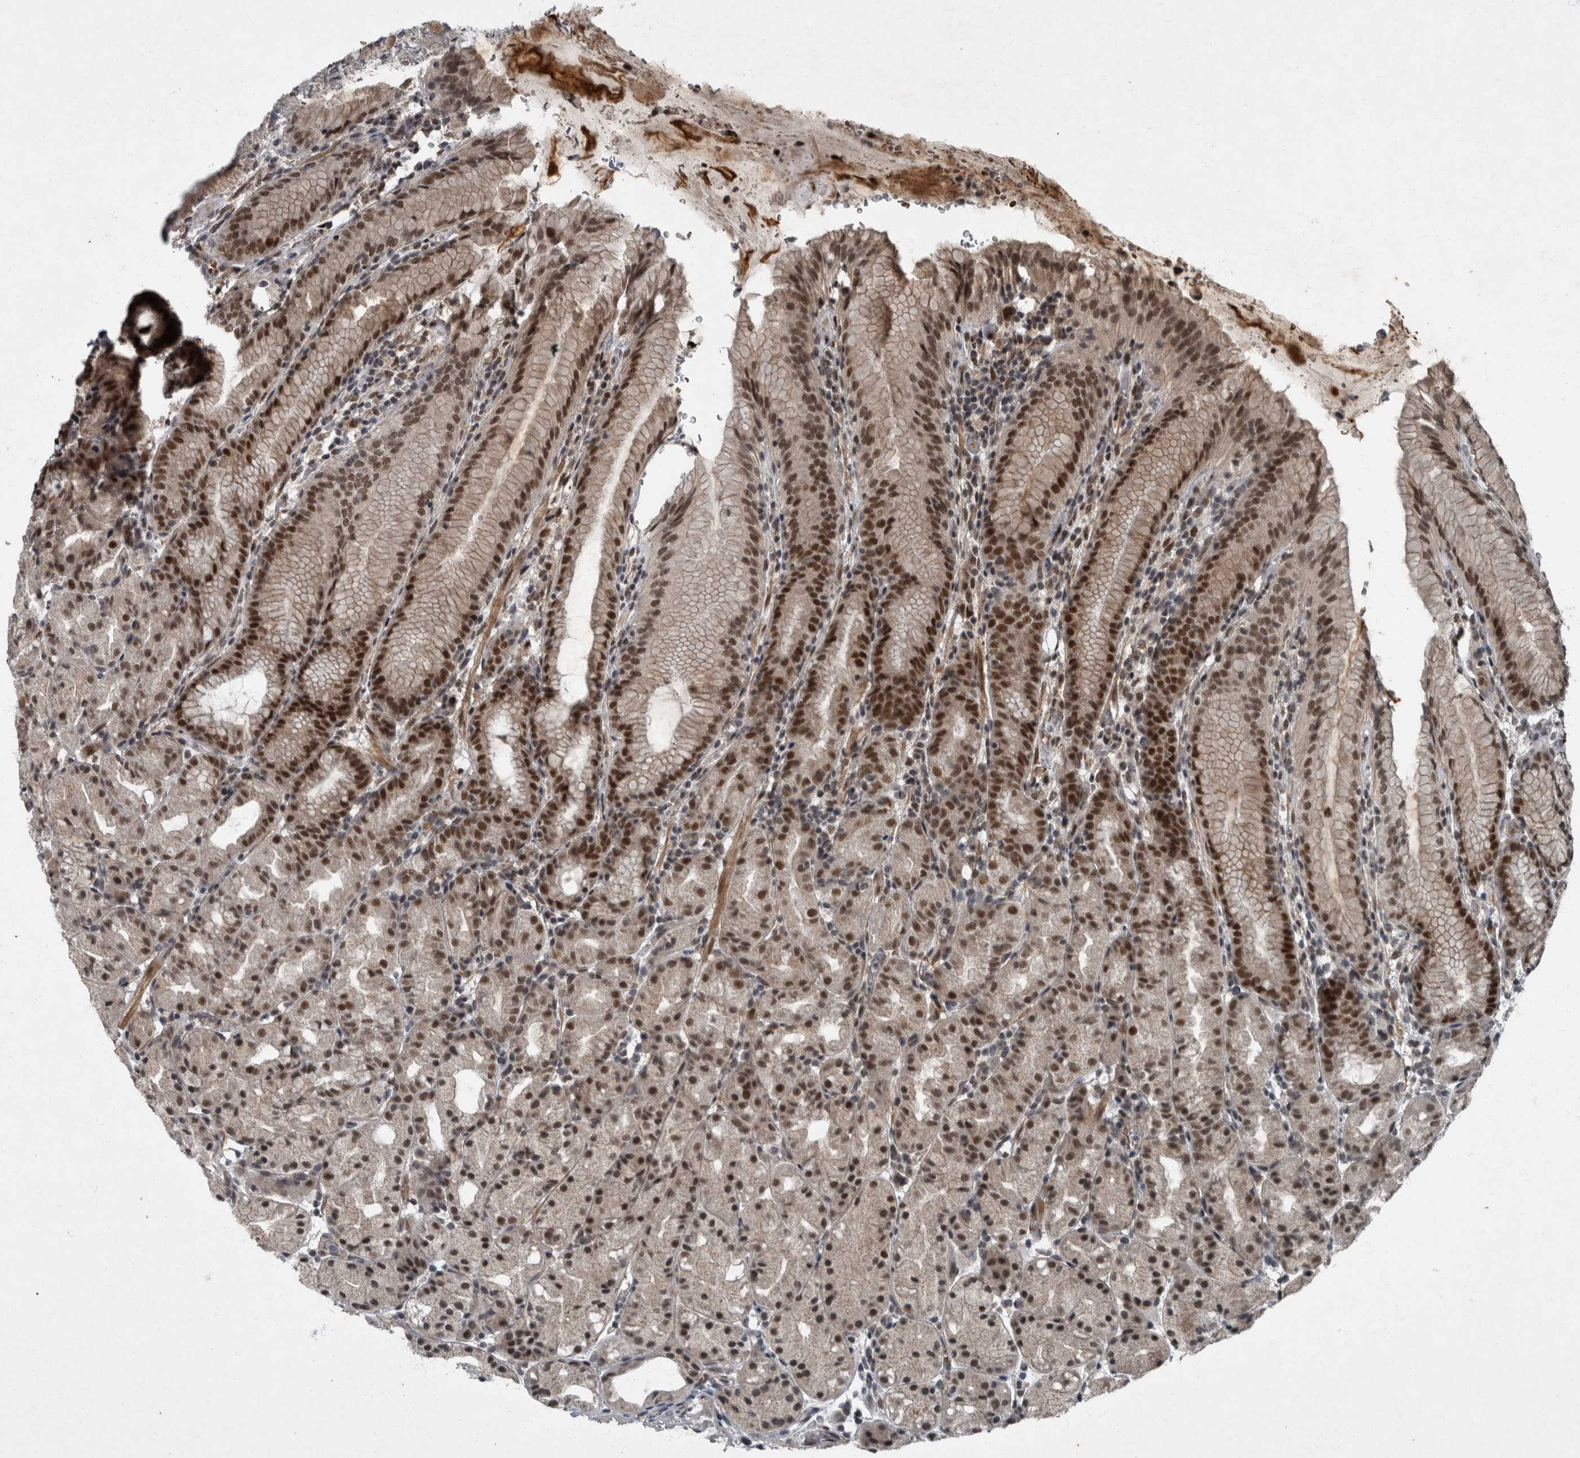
{"staining": {"intensity": "strong", "quantity": ">75%", "location": "nuclear"}, "tissue": "stomach", "cell_type": "Glandular cells", "image_type": "normal", "snomed": [{"axis": "morphology", "description": "Normal tissue, NOS"}, {"axis": "topography", "description": "Stomach, upper"}], "caption": "Immunohistochemical staining of normal stomach demonstrates >75% levels of strong nuclear protein positivity in approximately >75% of glandular cells. The staining was performed using DAB (3,3'-diaminobenzidine) to visualize the protein expression in brown, while the nuclei were stained in blue with hematoxylin (Magnification: 20x).", "gene": "WDR33", "patient": {"sex": "male", "age": 48}}